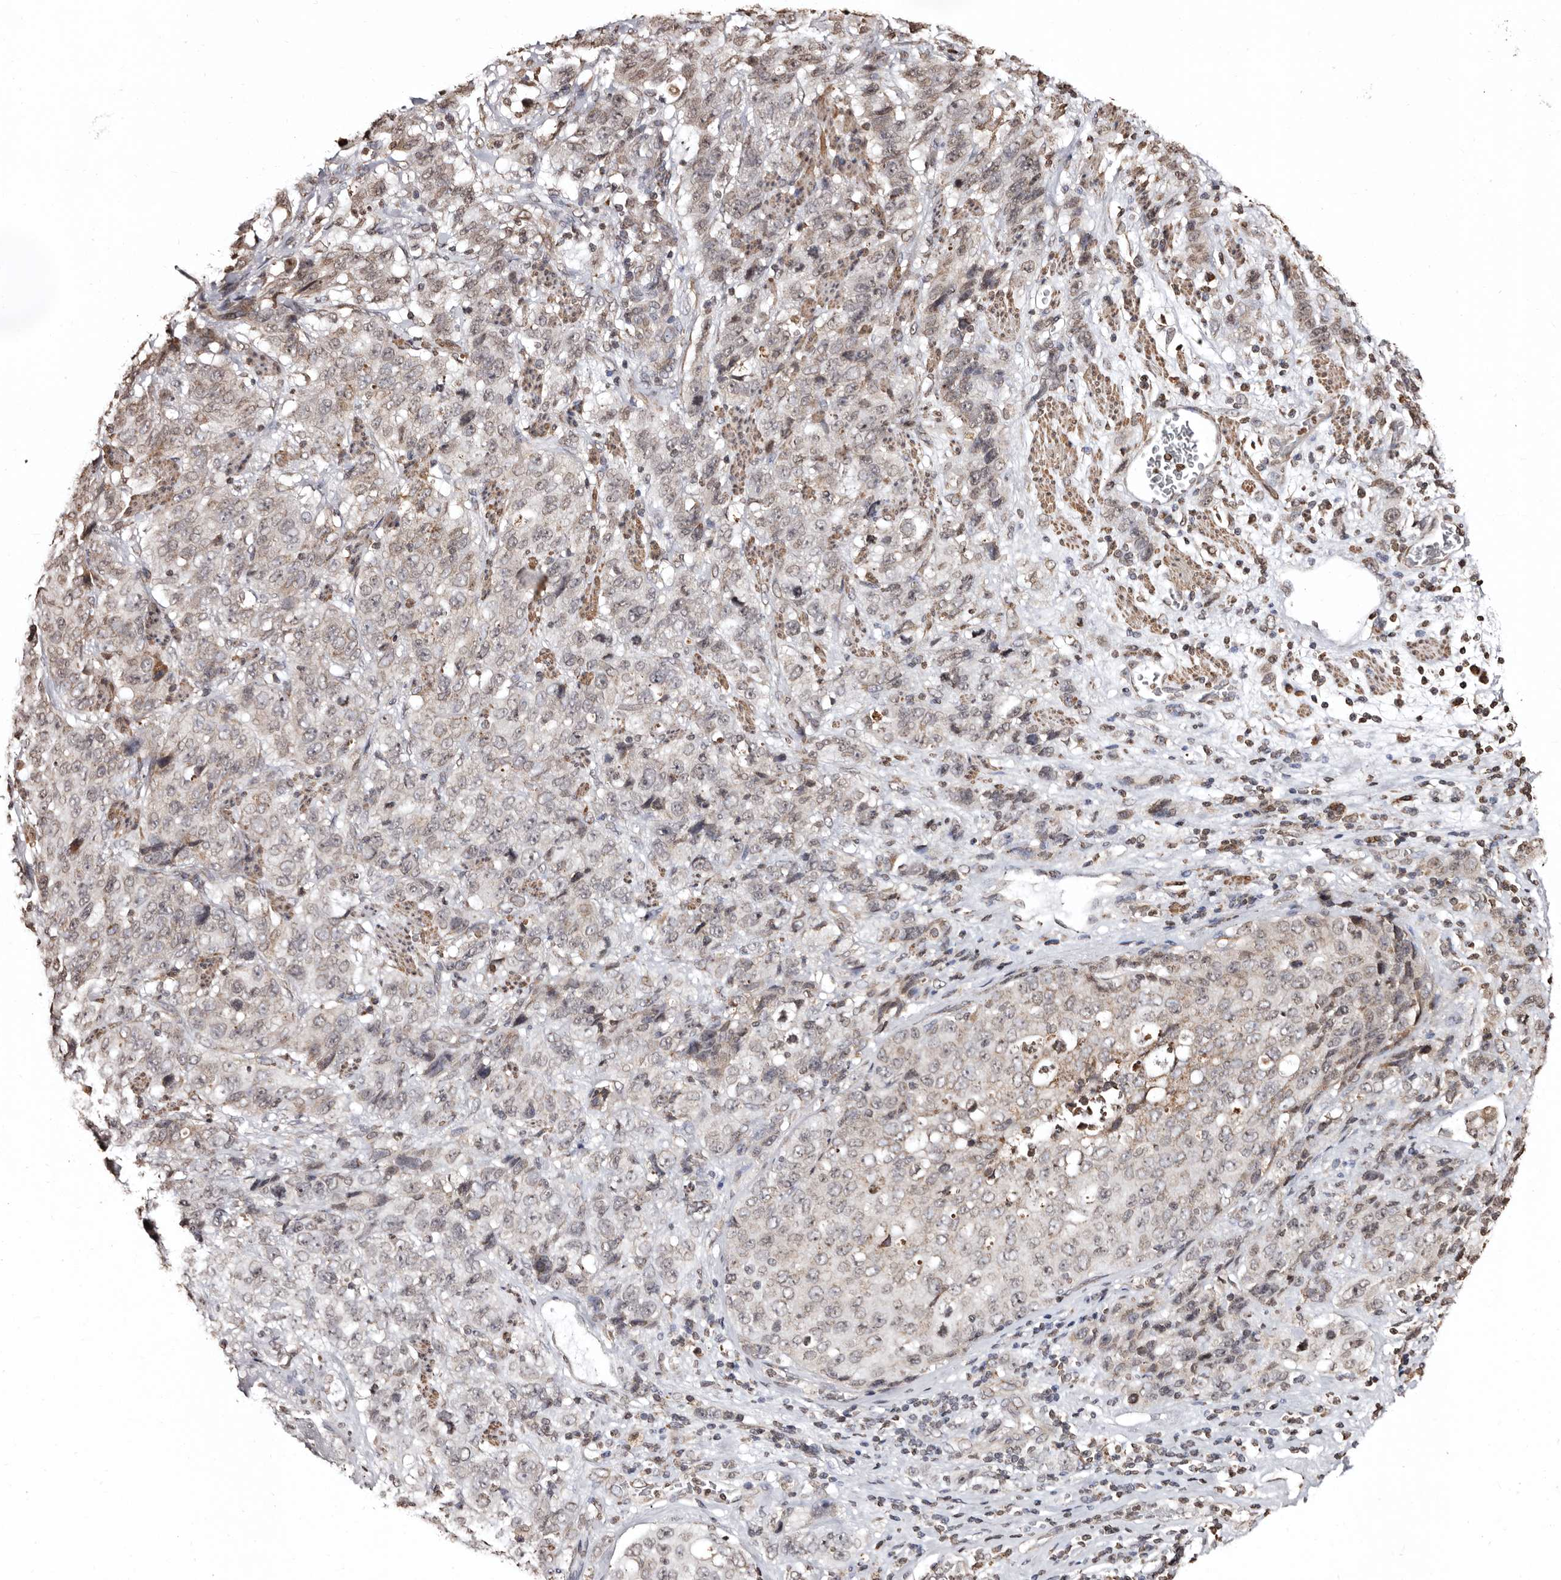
{"staining": {"intensity": "weak", "quantity": "<25%", "location": "nuclear"}, "tissue": "stomach cancer", "cell_type": "Tumor cells", "image_type": "cancer", "snomed": [{"axis": "morphology", "description": "Adenocarcinoma, NOS"}, {"axis": "topography", "description": "Stomach"}], "caption": "Immunohistochemistry (IHC) of human stomach adenocarcinoma exhibits no positivity in tumor cells.", "gene": "CCDC190", "patient": {"sex": "male", "age": 48}}